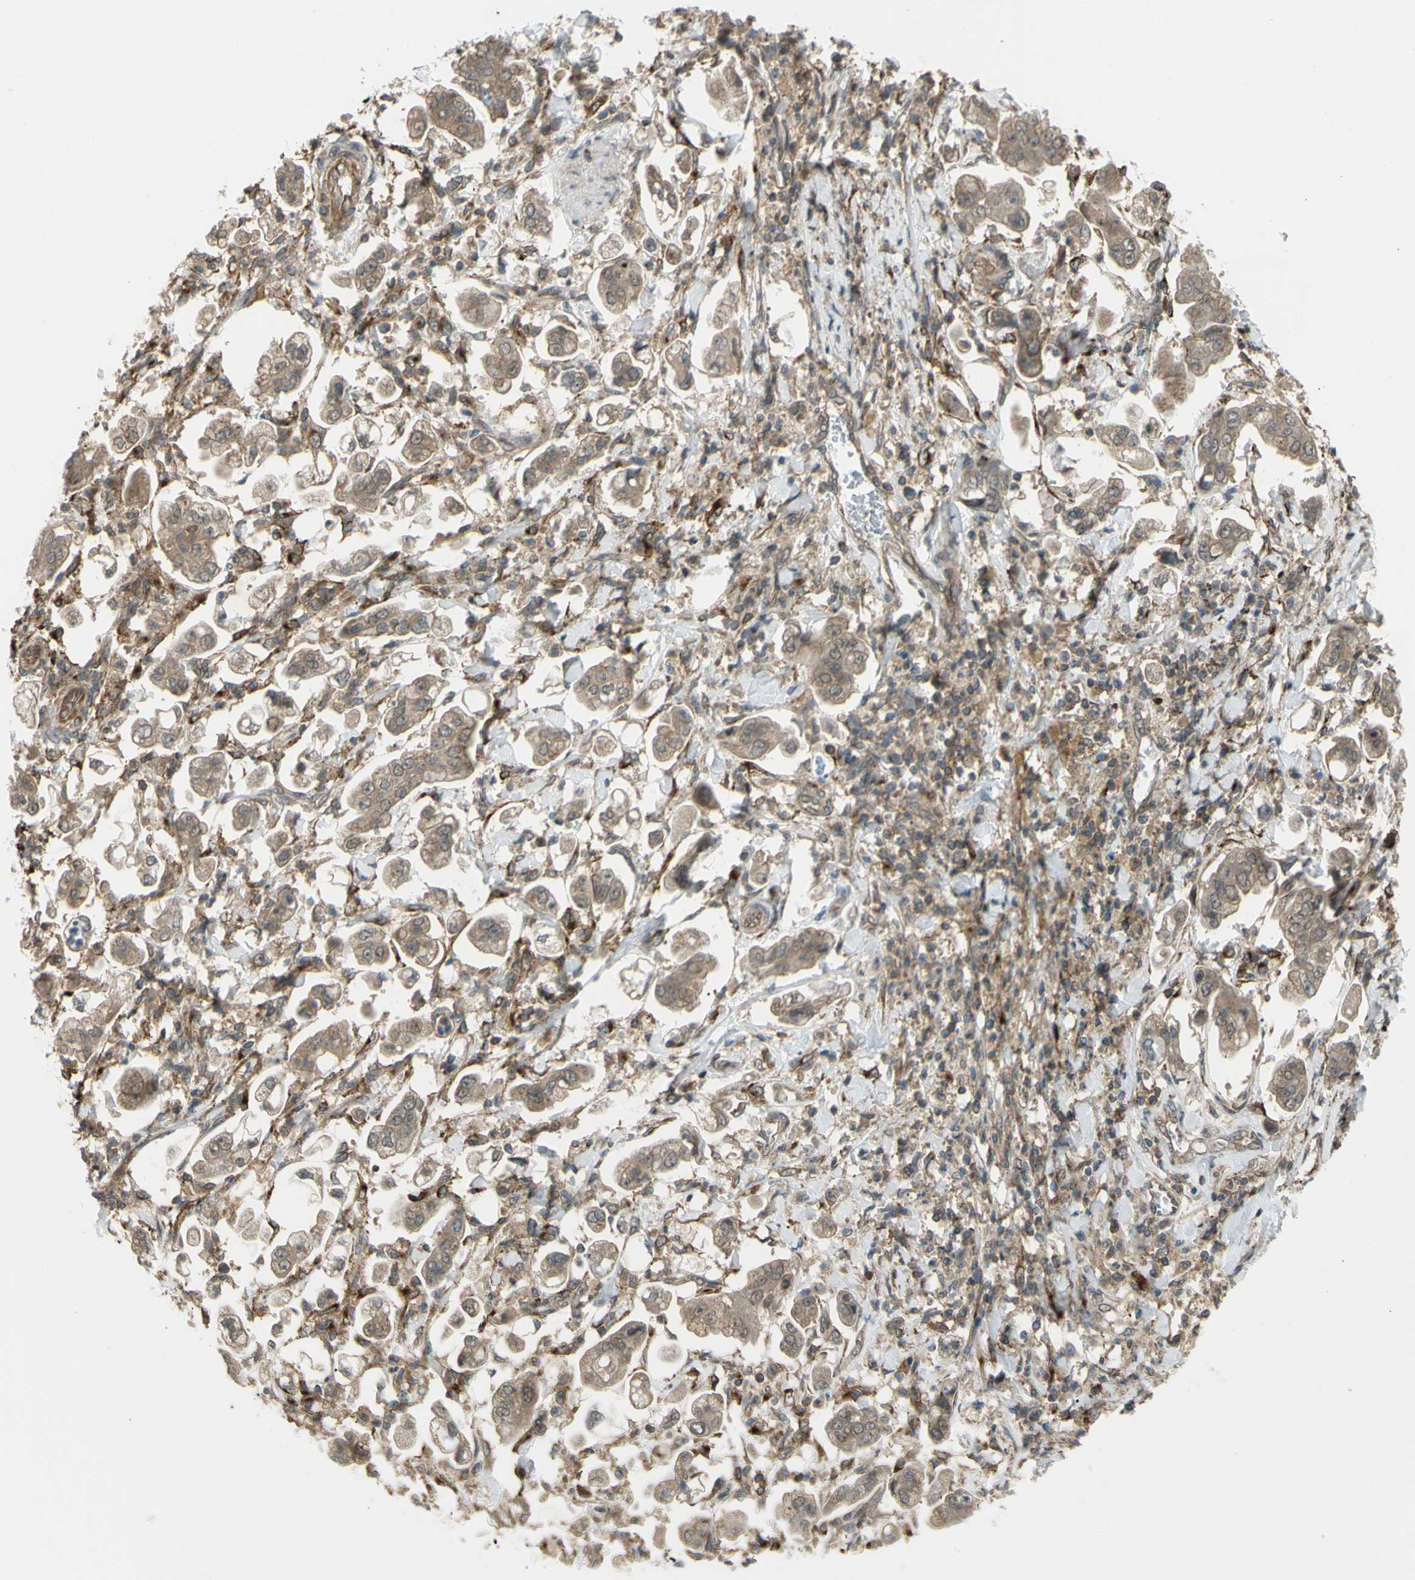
{"staining": {"intensity": "weak", "quantity": ">75%", "location": "cytoplasmic/membranous,nuclear"}, "tissue": "stomach cancer", "cell_type": "Tumor cells", "image_type": "cancer", "snomed": [{"axis": "morphology", "description": "Adenocarcinoma, NOS"}, {"axis": "topography", "description": "Stomach"}], "caption": "Stomach cancer was stained to show a protein in brown. There is low levels of weak cytoplasmic/membranous and nuclear expression in about >75% of tumor cells.", "gene": "FLII", "patient": {"sex": "male", "age": 62}}